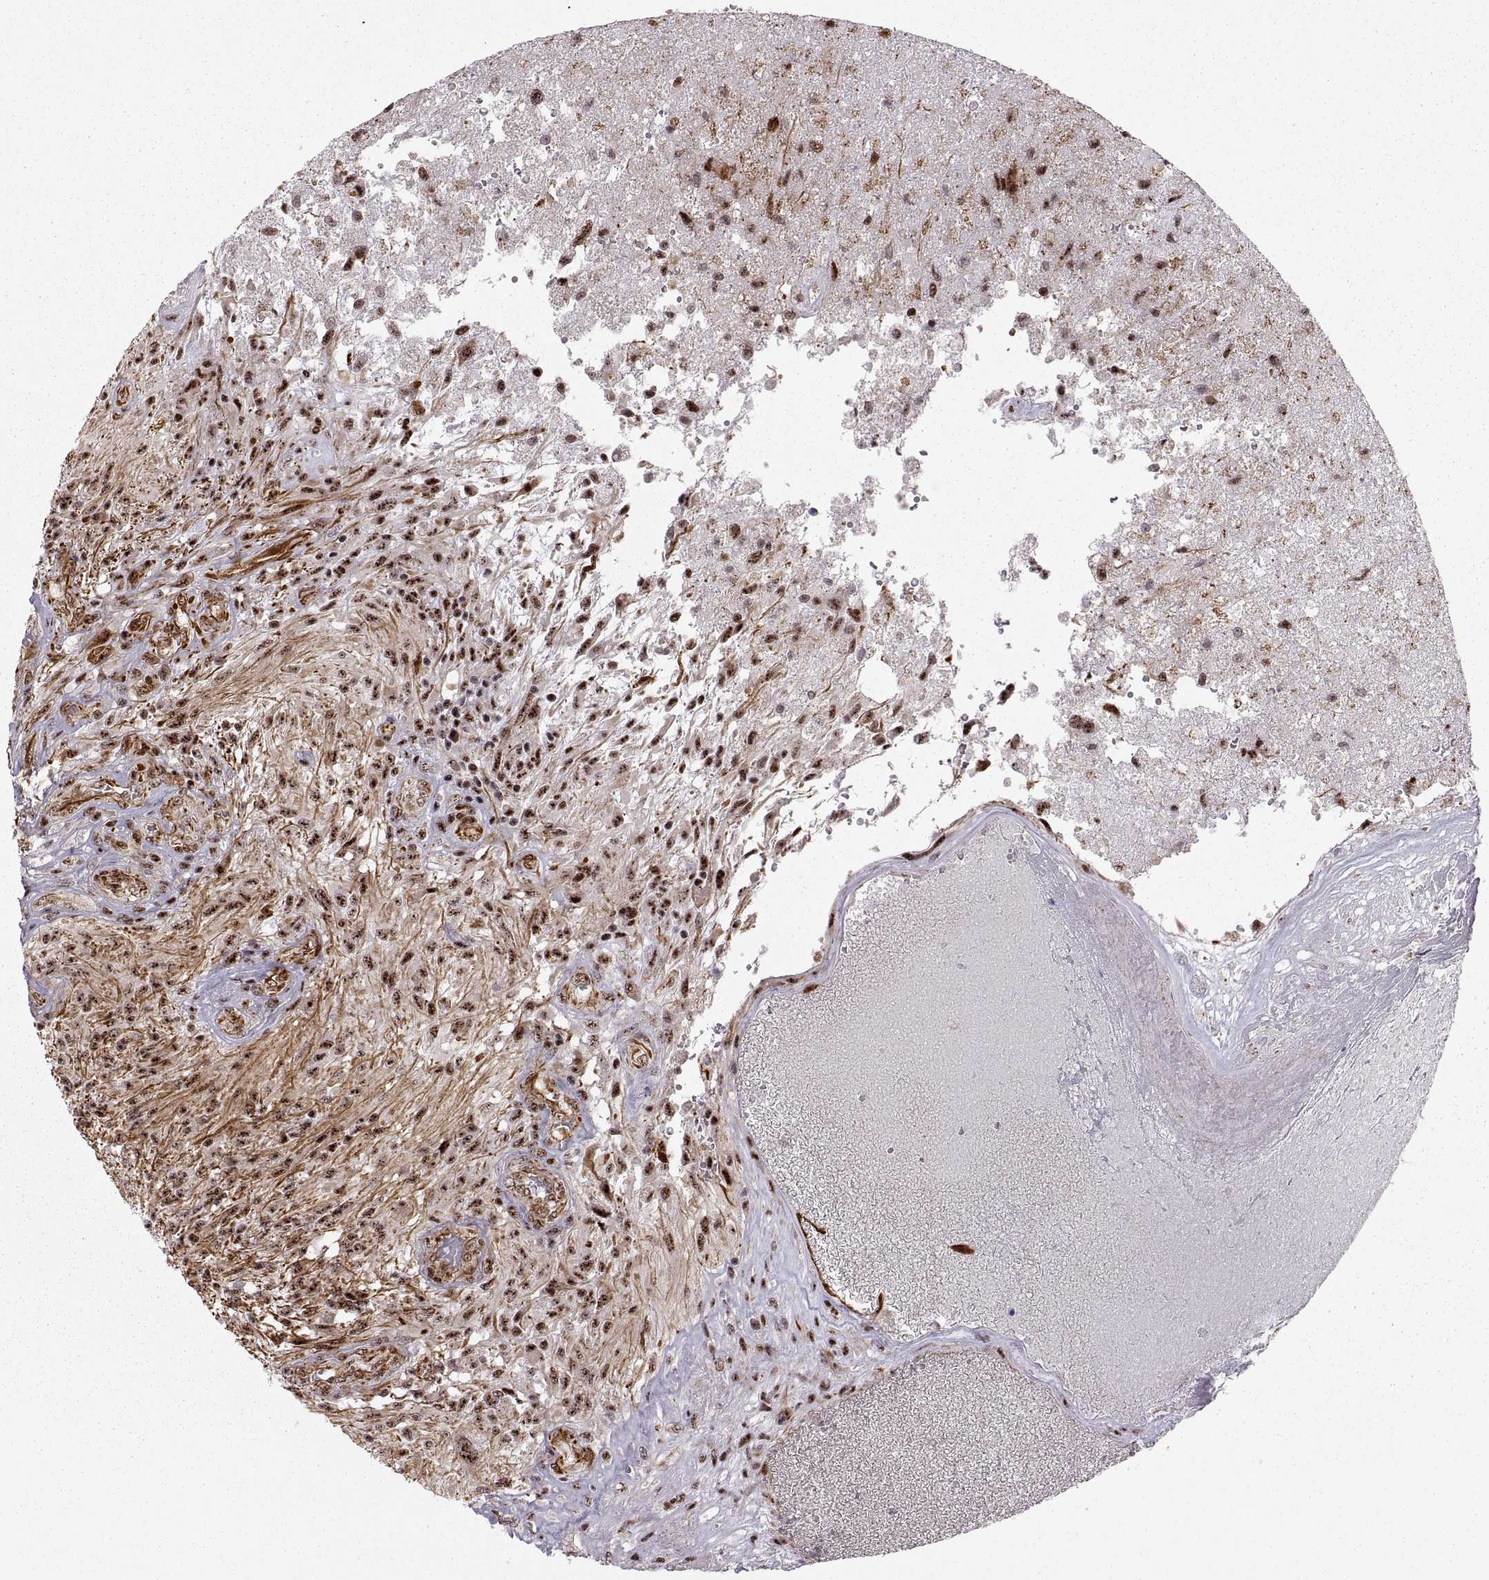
{"staining": {"intensity": "strong", "quantity": ">75%", "location": "nuclear"}, "tissue": "glioma", "cell_type": "Tumor cells", "image_type": "cancer", "snomed": [{"axis": "morphology", "description": "Glioma, malignant, High grade"}, {"axis": "topography", "description": "Brain"}], "caption": "An image of malignant high-grade glioma stained for a protein reveals strong nuclear brown staining in tumor cells. The protein is shown in brown color, while the nuclei are stained blue.", "gene": "ZCCHC17", "patient": {"sex": "male", "age": 56}}